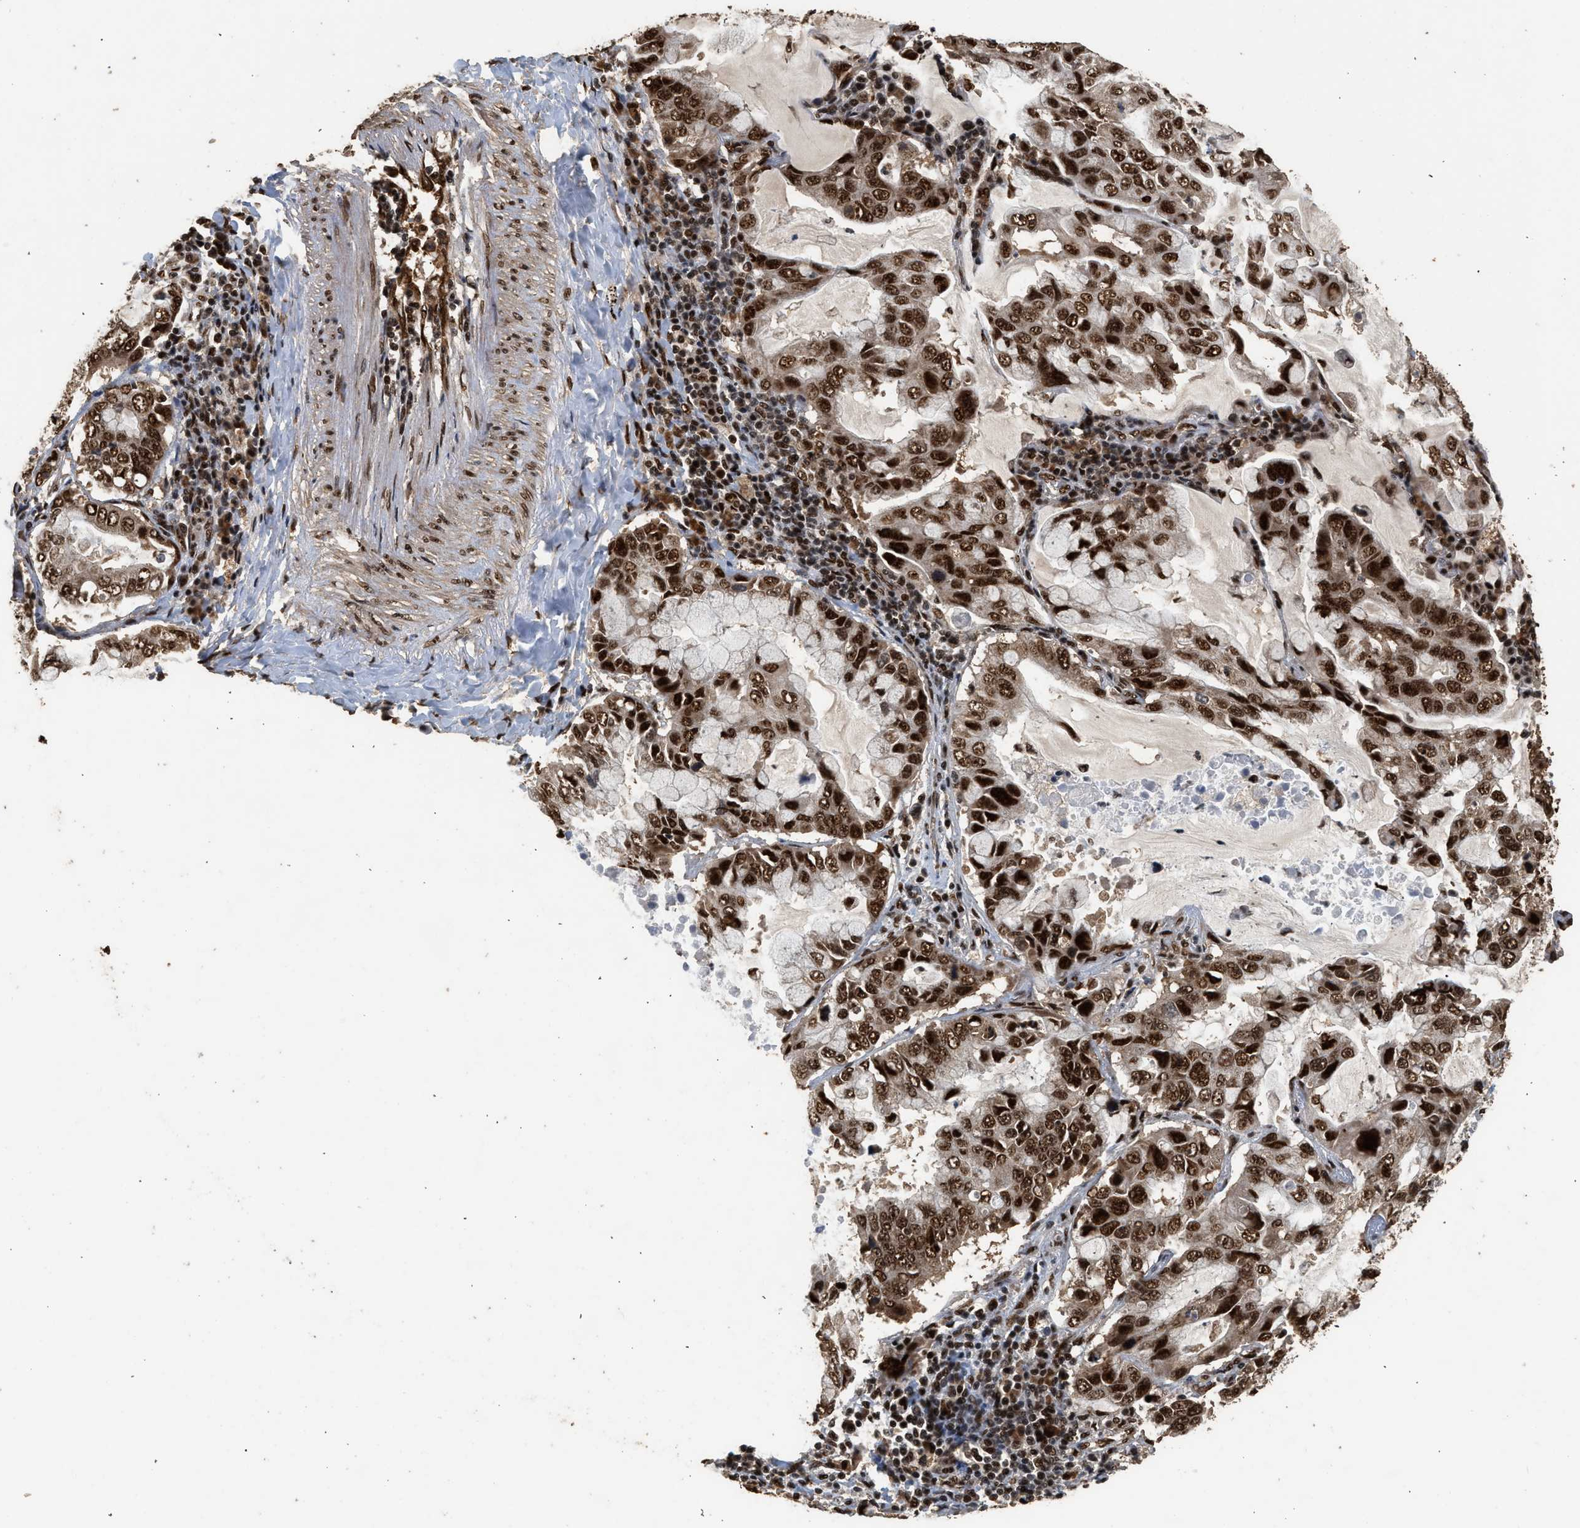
{"staining": {"intensity": "strong", "quantity": ">75%", "location": "nuclear"}, "tissue": "lung cancer", "cell_type": "Tumor cells", "image_type": "cancer", "snomed": [{"axis": "morphology", "description": "Adenocarcinoma, NOS"}, {"axis": "topography", "description": "Lung"}], "caption": "Lung adenocarcinoma stained with a brown dye displays strong nuclear positive positivity in approximately >75% of tumor cells.", "gene": "PPP4R3B", "patient": {"sex": "male", "age": 64}}